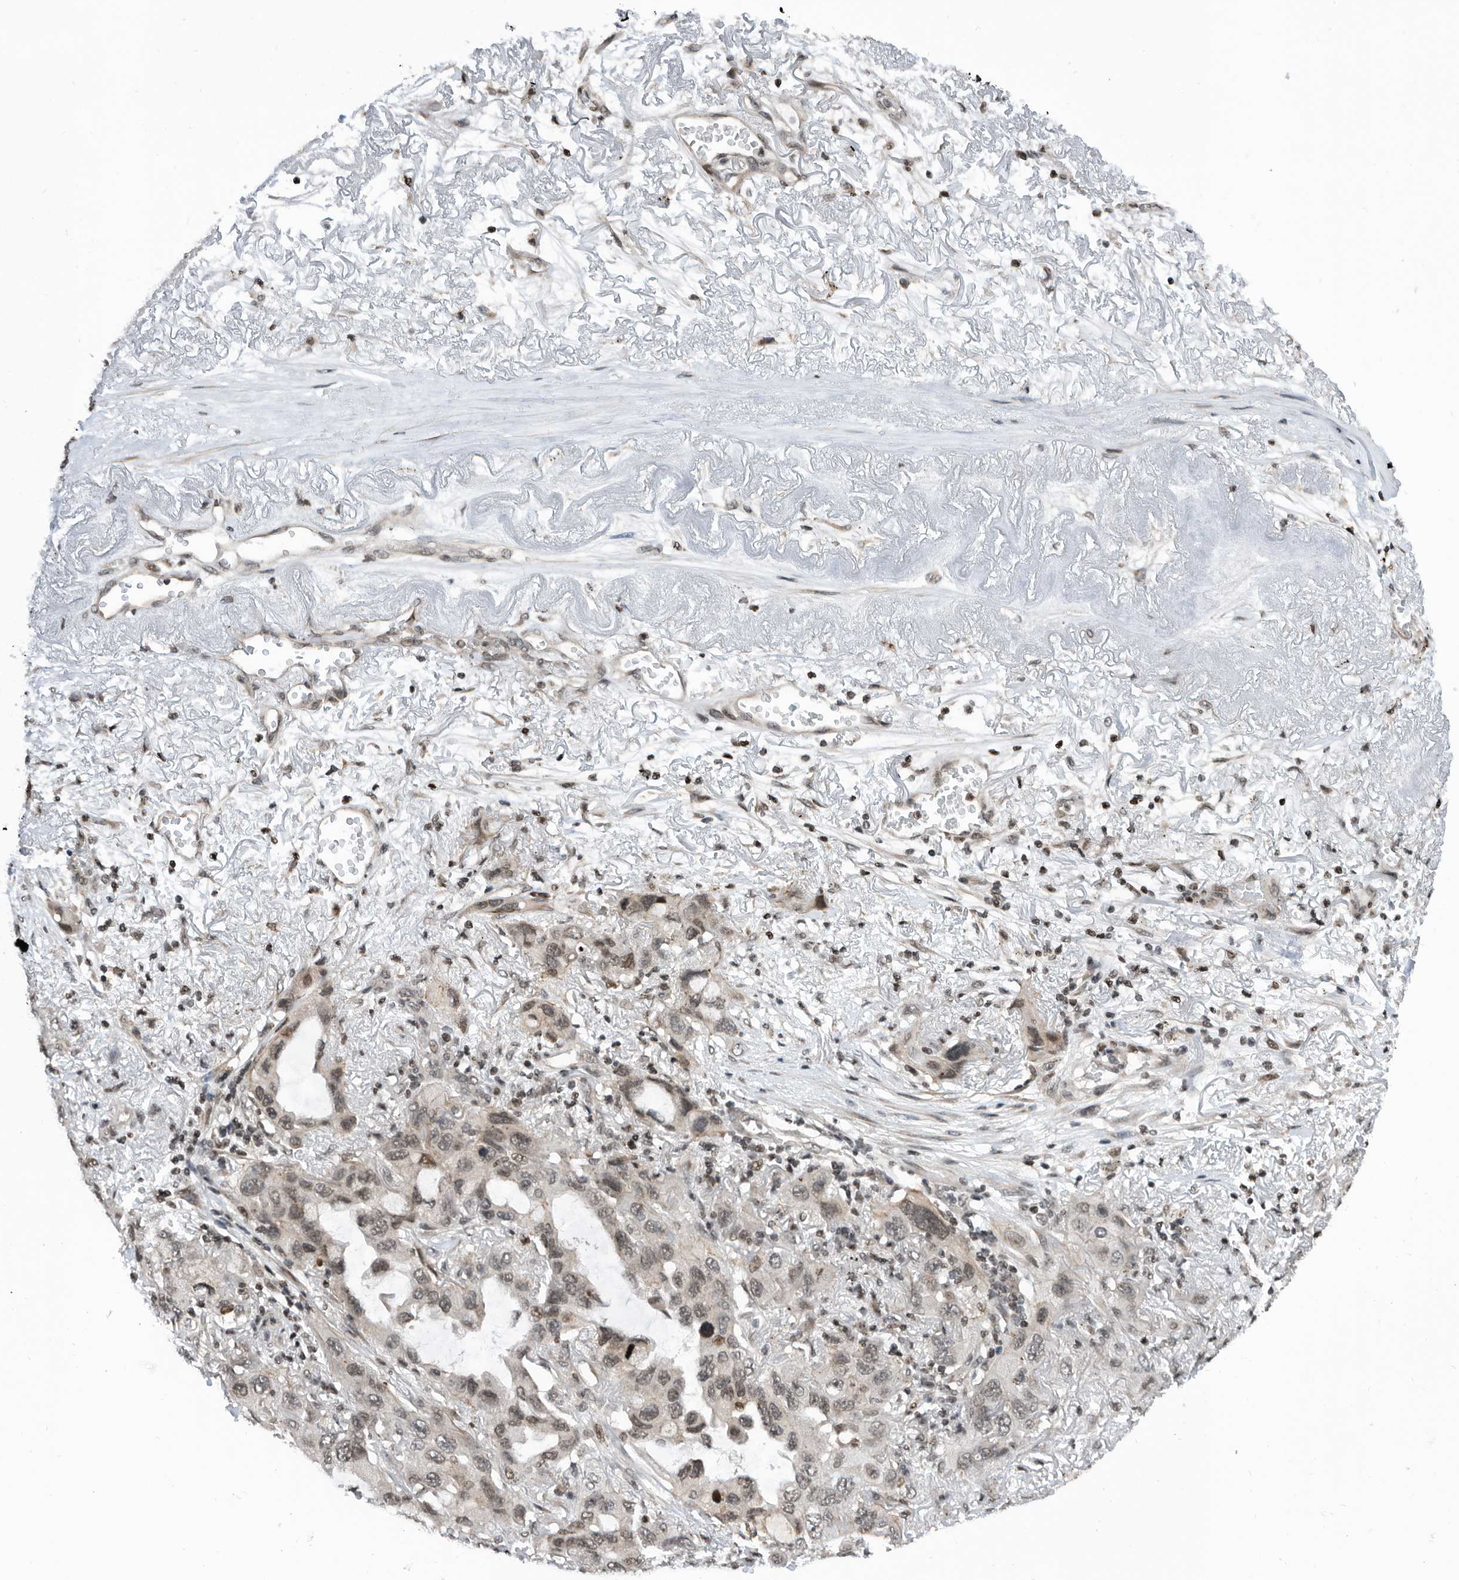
{"staining": {"intensity": "weak", "quantity": ">75%", "location": "nuclear"}, "tissue": "lung cancer", "cell_type": "Tumor cells", "image_type": "cancer", "snomed": [{"axis": "morphology", "description": "Squamous cell carcinoma, NOS"}, {"axis": "topography", "description": "Lung"}], "caption": "The photomicrograph displays staining of lung cancer, revealing weak nuclear protein expression (brown color) within tumor cells. The staining was performed using DAB (3,3'-diaminobenzidine), with brown indicating positive protein expression. Nuclei are stained blue with hematoxylin.", "gene": "SNRNP48", "patient": {"sex": "female", "age": 73}}